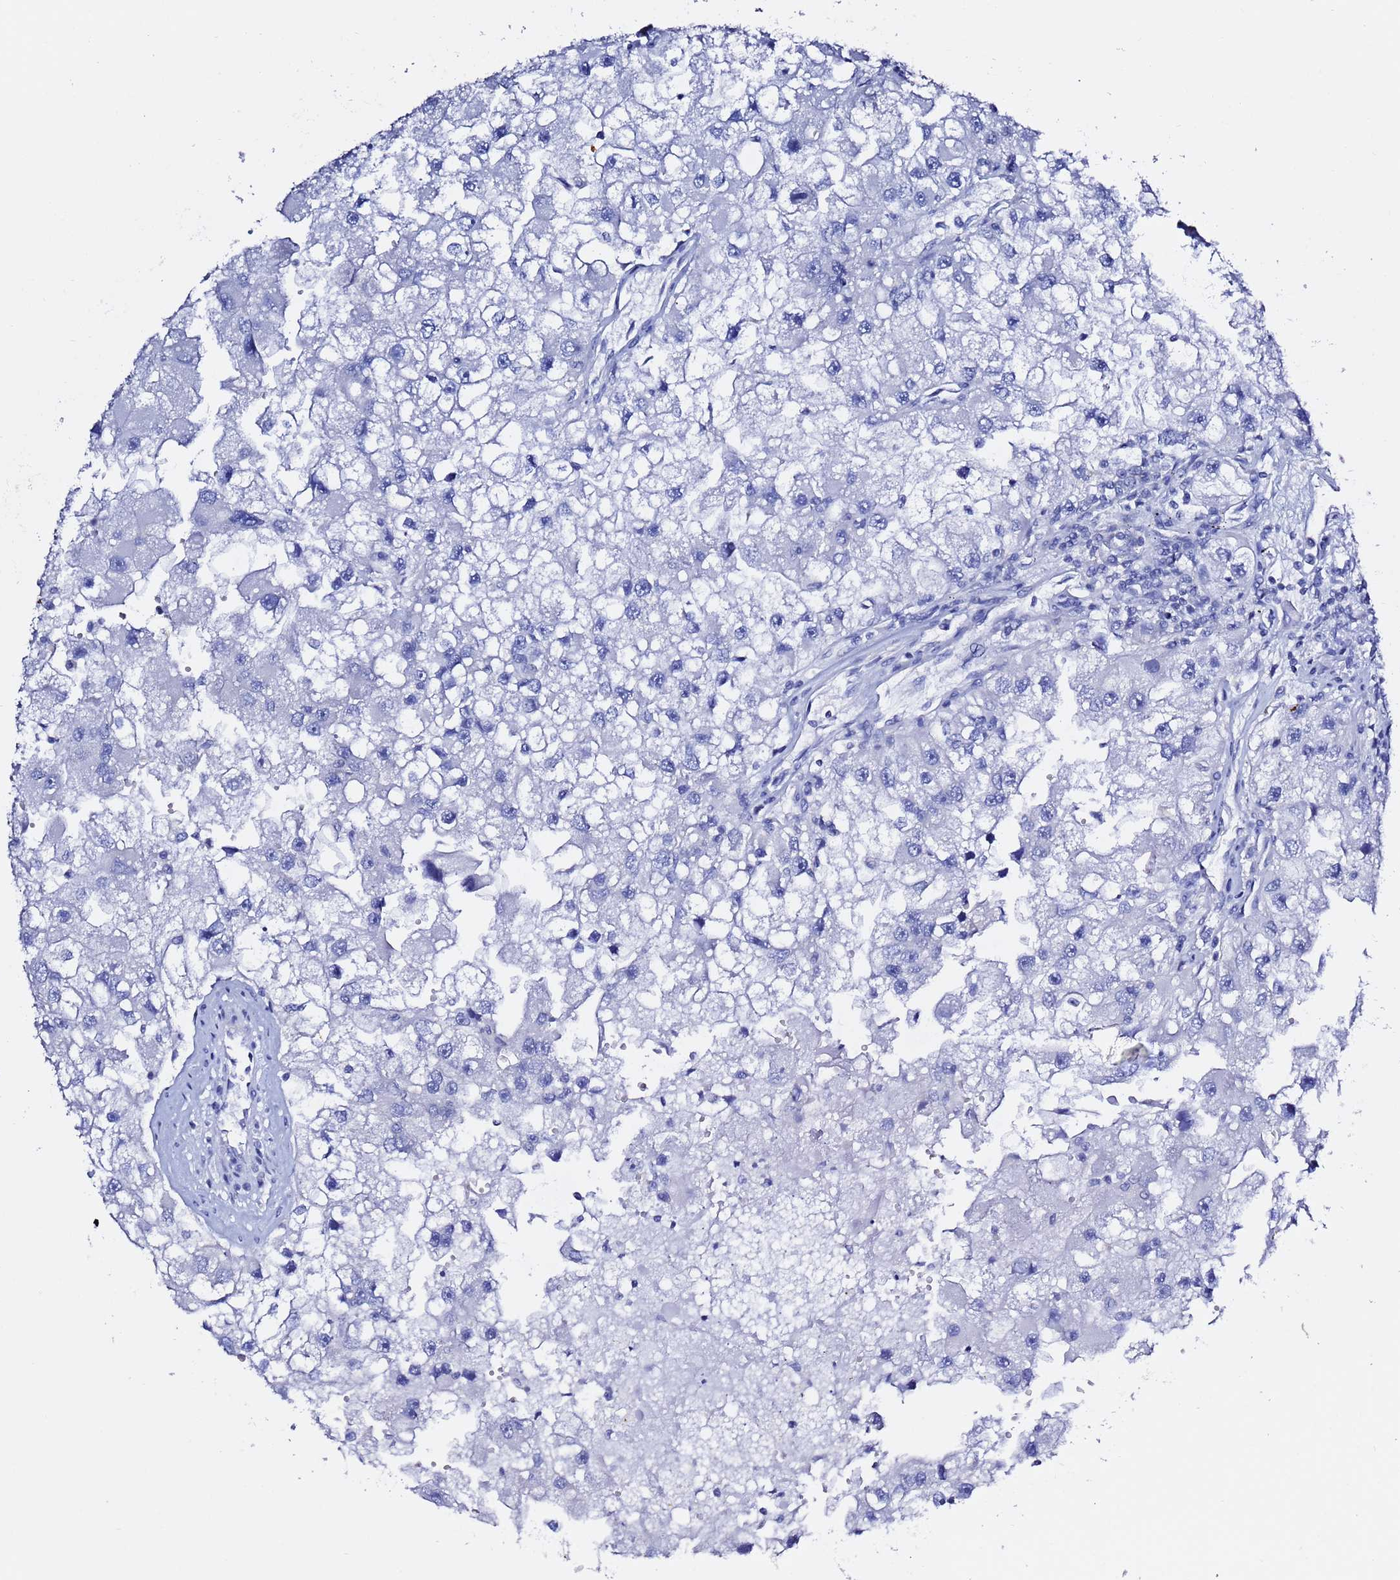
{"staining": {"intensity": "negative", "quantity": "none", "location": "none"}, "tissue": "renal cancer", "cell_type": "Tumor cells", "image_type": "cancer", "snomed": [{"axis": "morphology", "description": "Adenocarcinoma, NOS"}, {"axis": "topography", "description": "Kidney"}], "caption": "Protein analysis of adenocarcinoma (renal) shows no significant staining in tumor cells.", "gene": "LENG1", "patient": {"sex": "male", "age": 63}}